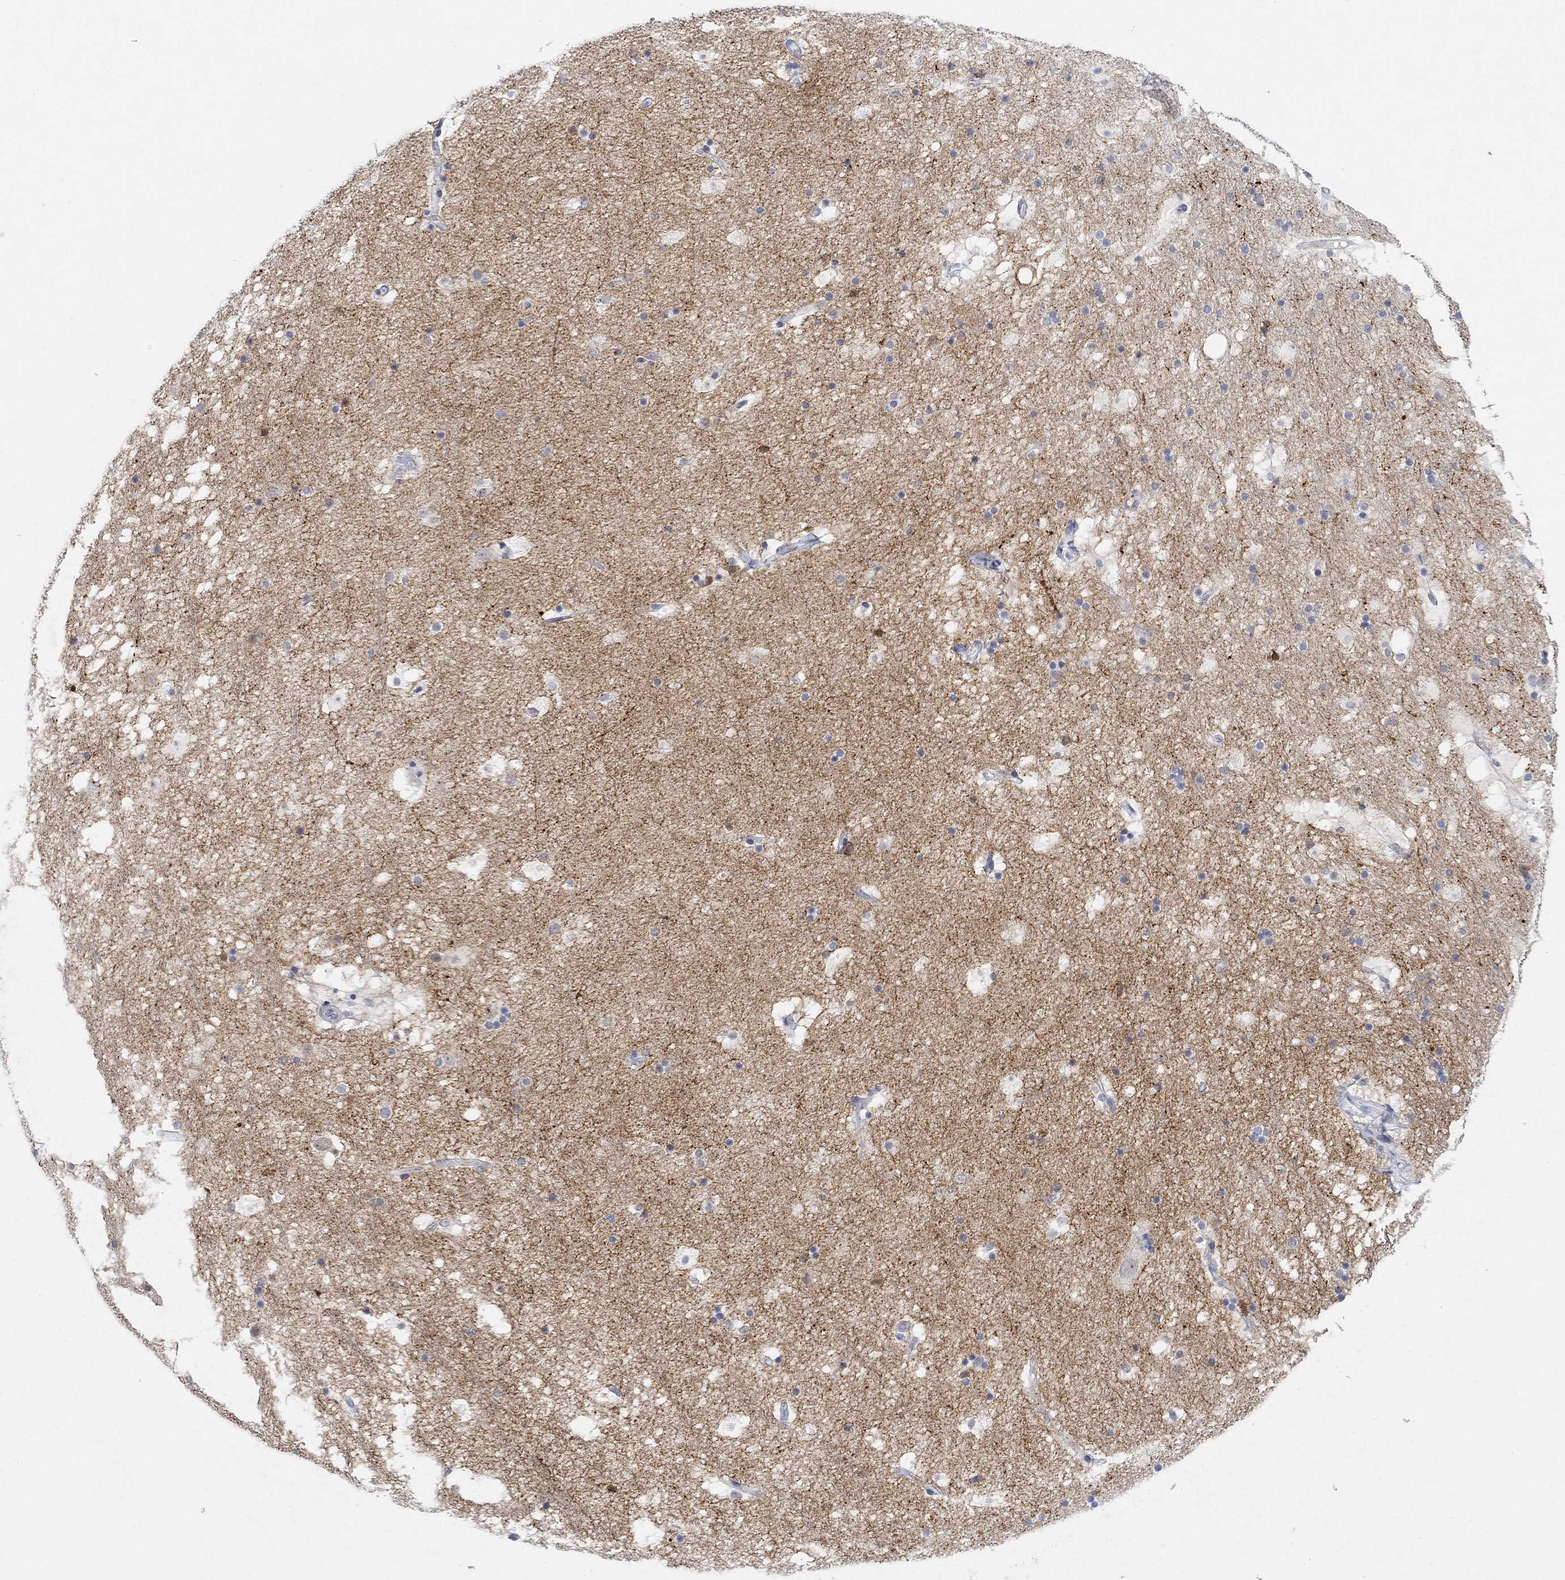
{"staining": {"intensity": "negative", "quantity": "none", "location": "none"}, "tissue": "hippocampus", "cell_type": "Glial cells", "image_type": "normal", "snomed": [{"axis": "morphology", "description": "Normal tissue, NOS"}, {"axis": "topography", "description": "Hippocampus"}], "caption": "This is an IHC micrograph of unremarkable hippocampus. There is no staining in glial cells.", "gene": "VAT1L", "patient": {"sex": "male", "age": 51}}